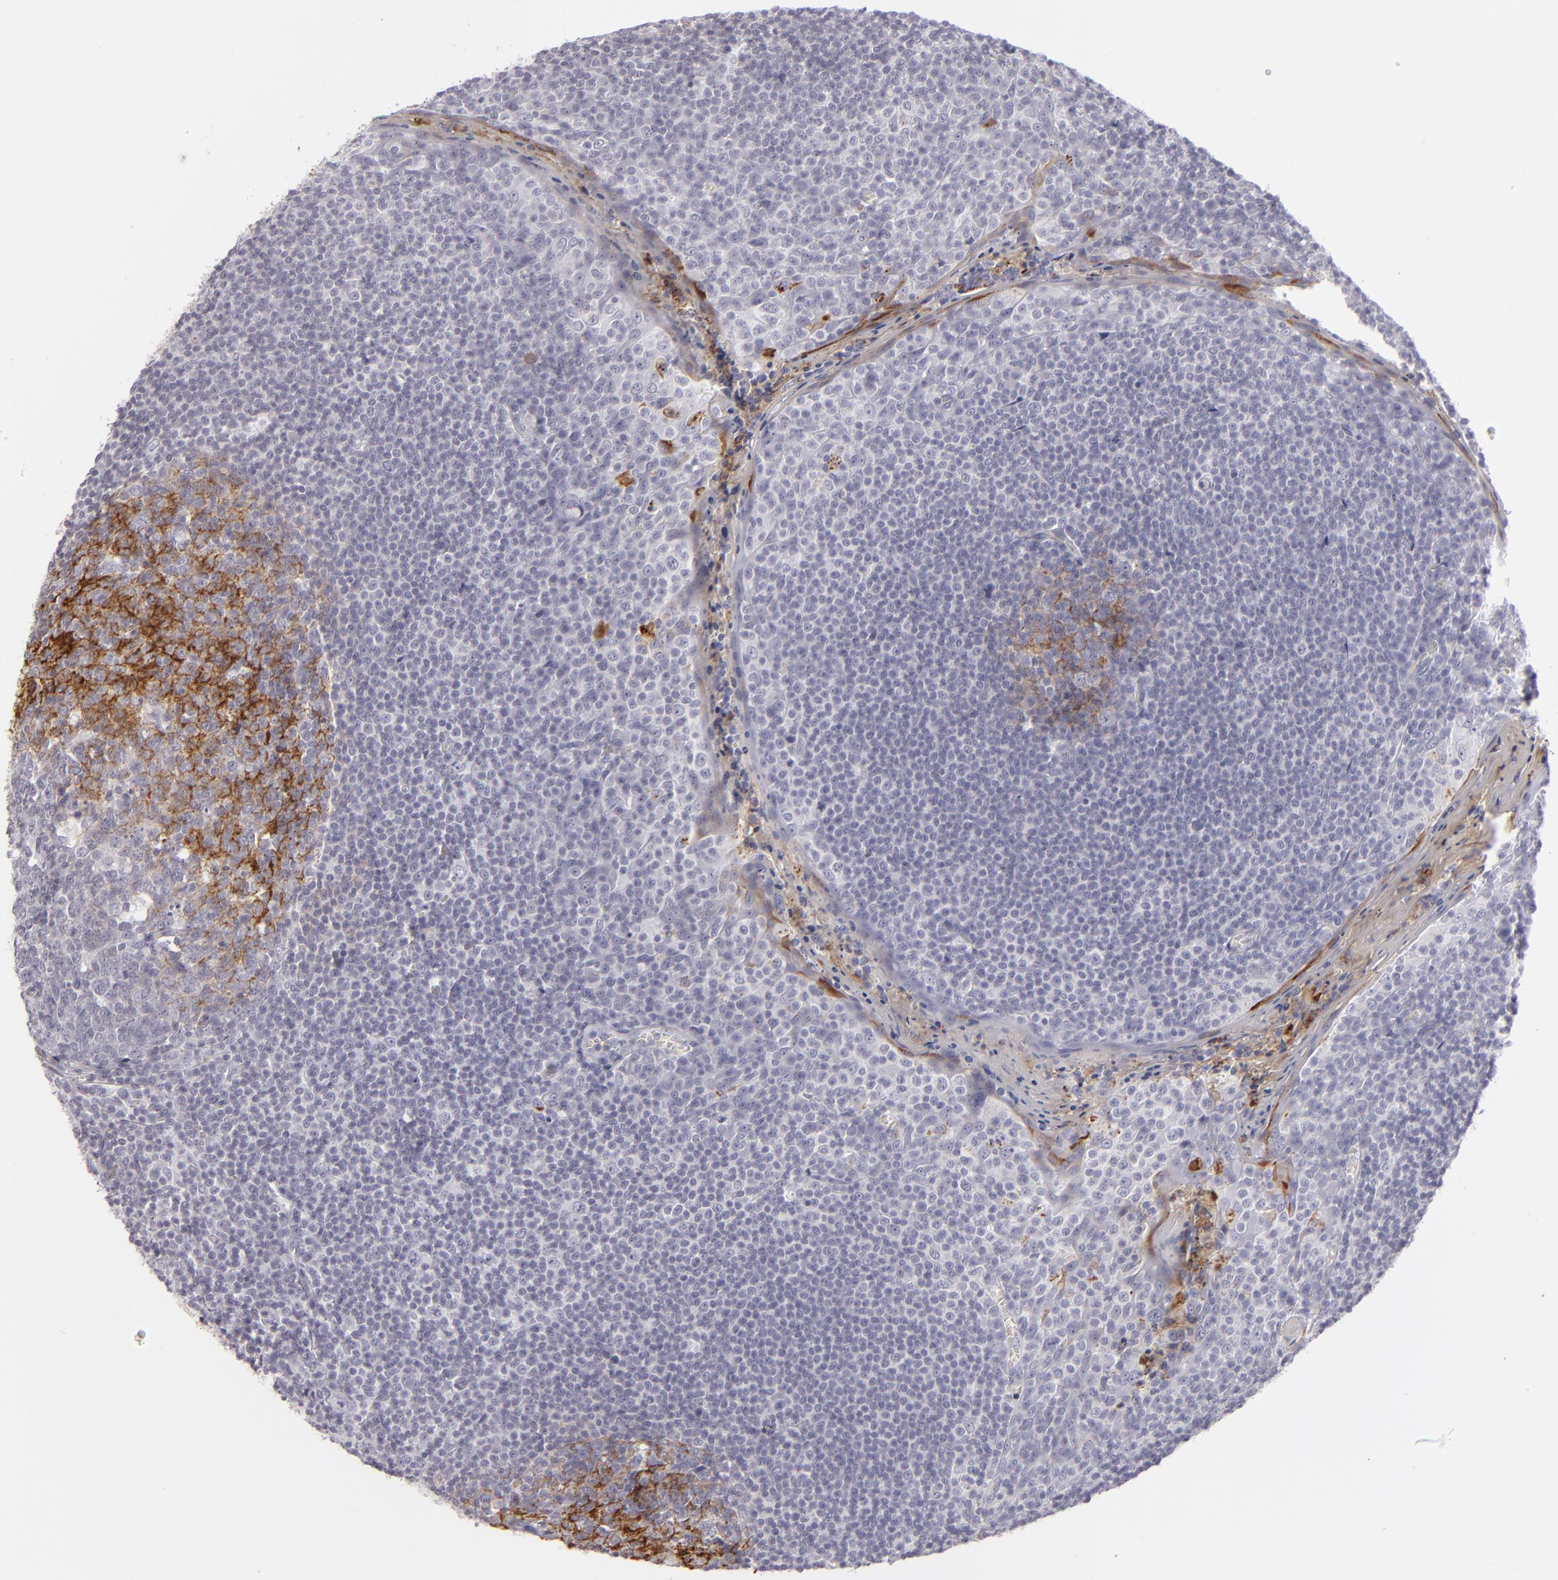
{"staining": {"intensity": "moderate", "quantity": "25%-75%", "location": "cytoplasmic/membranous"}, "tissue": "tonsil", "cell_type": "Germinal center cells", "image_type": "normal", "snomed": [{"axis": "morphology", "description": "Normal tissue, NOS"}, {"axis": "topography", "description": "Tonsil"}], "caption": "A medium amount of moderate cytoplasmic/membranous staining is seen in about 25%-75% of germinal center cells in normal tonsil. (brown staining indicates protein expression, while blue staining denotes nuclei).", "gene": "C9", "patient": {"sex": "male", "age": 31}}